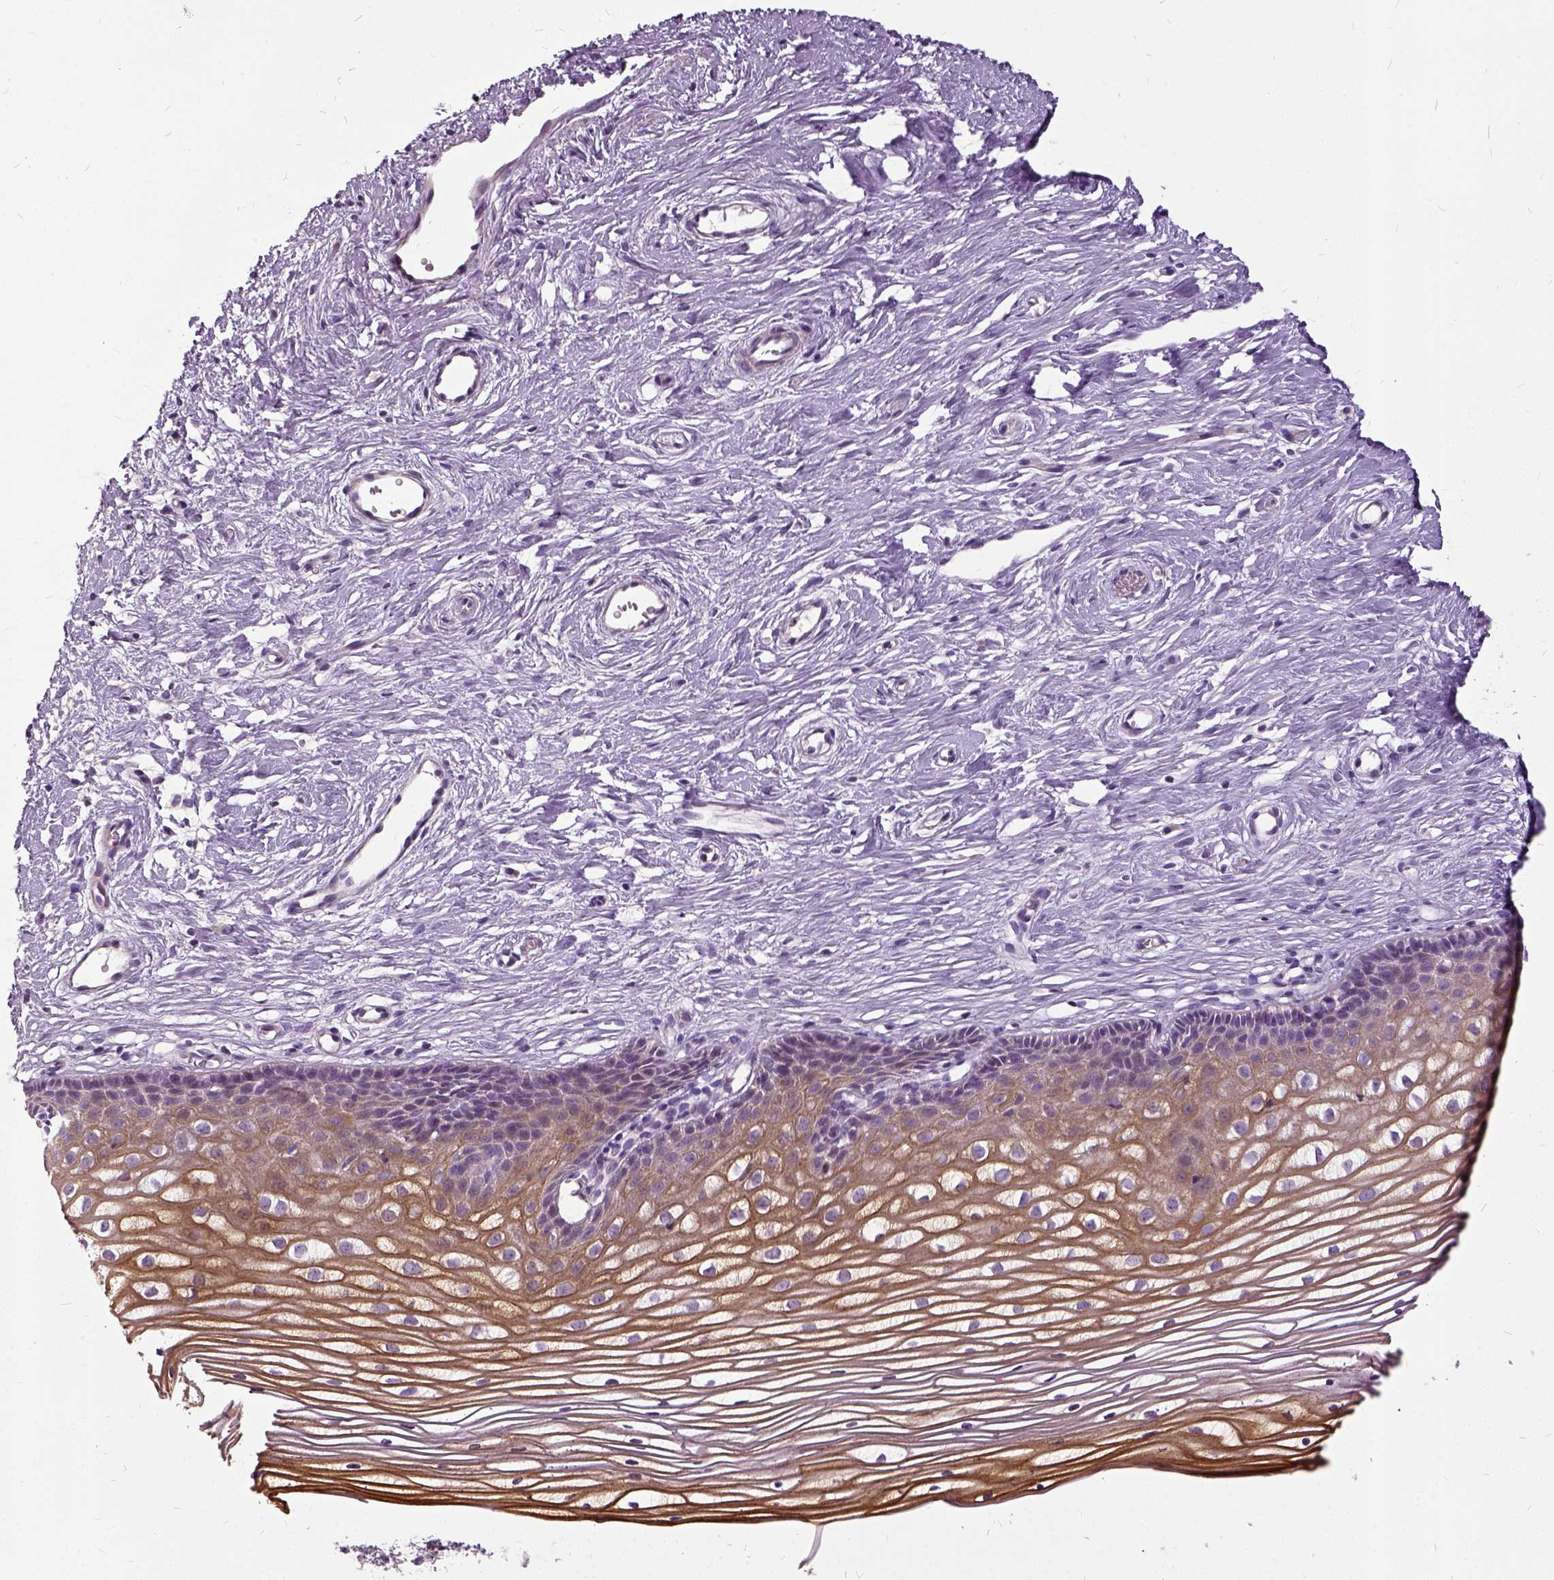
{"staining": {"intensity": "weak", "quantity": ">75%", "location": "cytoplasmic/membranous"}, "tissue": "cervix", "cell_type": "Glandular cells", "image_type": "normal", "snomed": [{"axis": "morphology", "description": "Normal tissue, NOS"}, {"axis": "topography", "description": "Cervix"}], "caption": "Brown immunohistochemical staining in unremarkable human cervix reveals weak cytoplasmic/membranous staining in approximately >75% of glandular cells. The staining is performed using DAB brown chromogen to label protein expression. The nuclei are counter-stained blue using hematoxylin.", "gene": "ILRUN", "patient": {"sex": "female", "age": 40}}